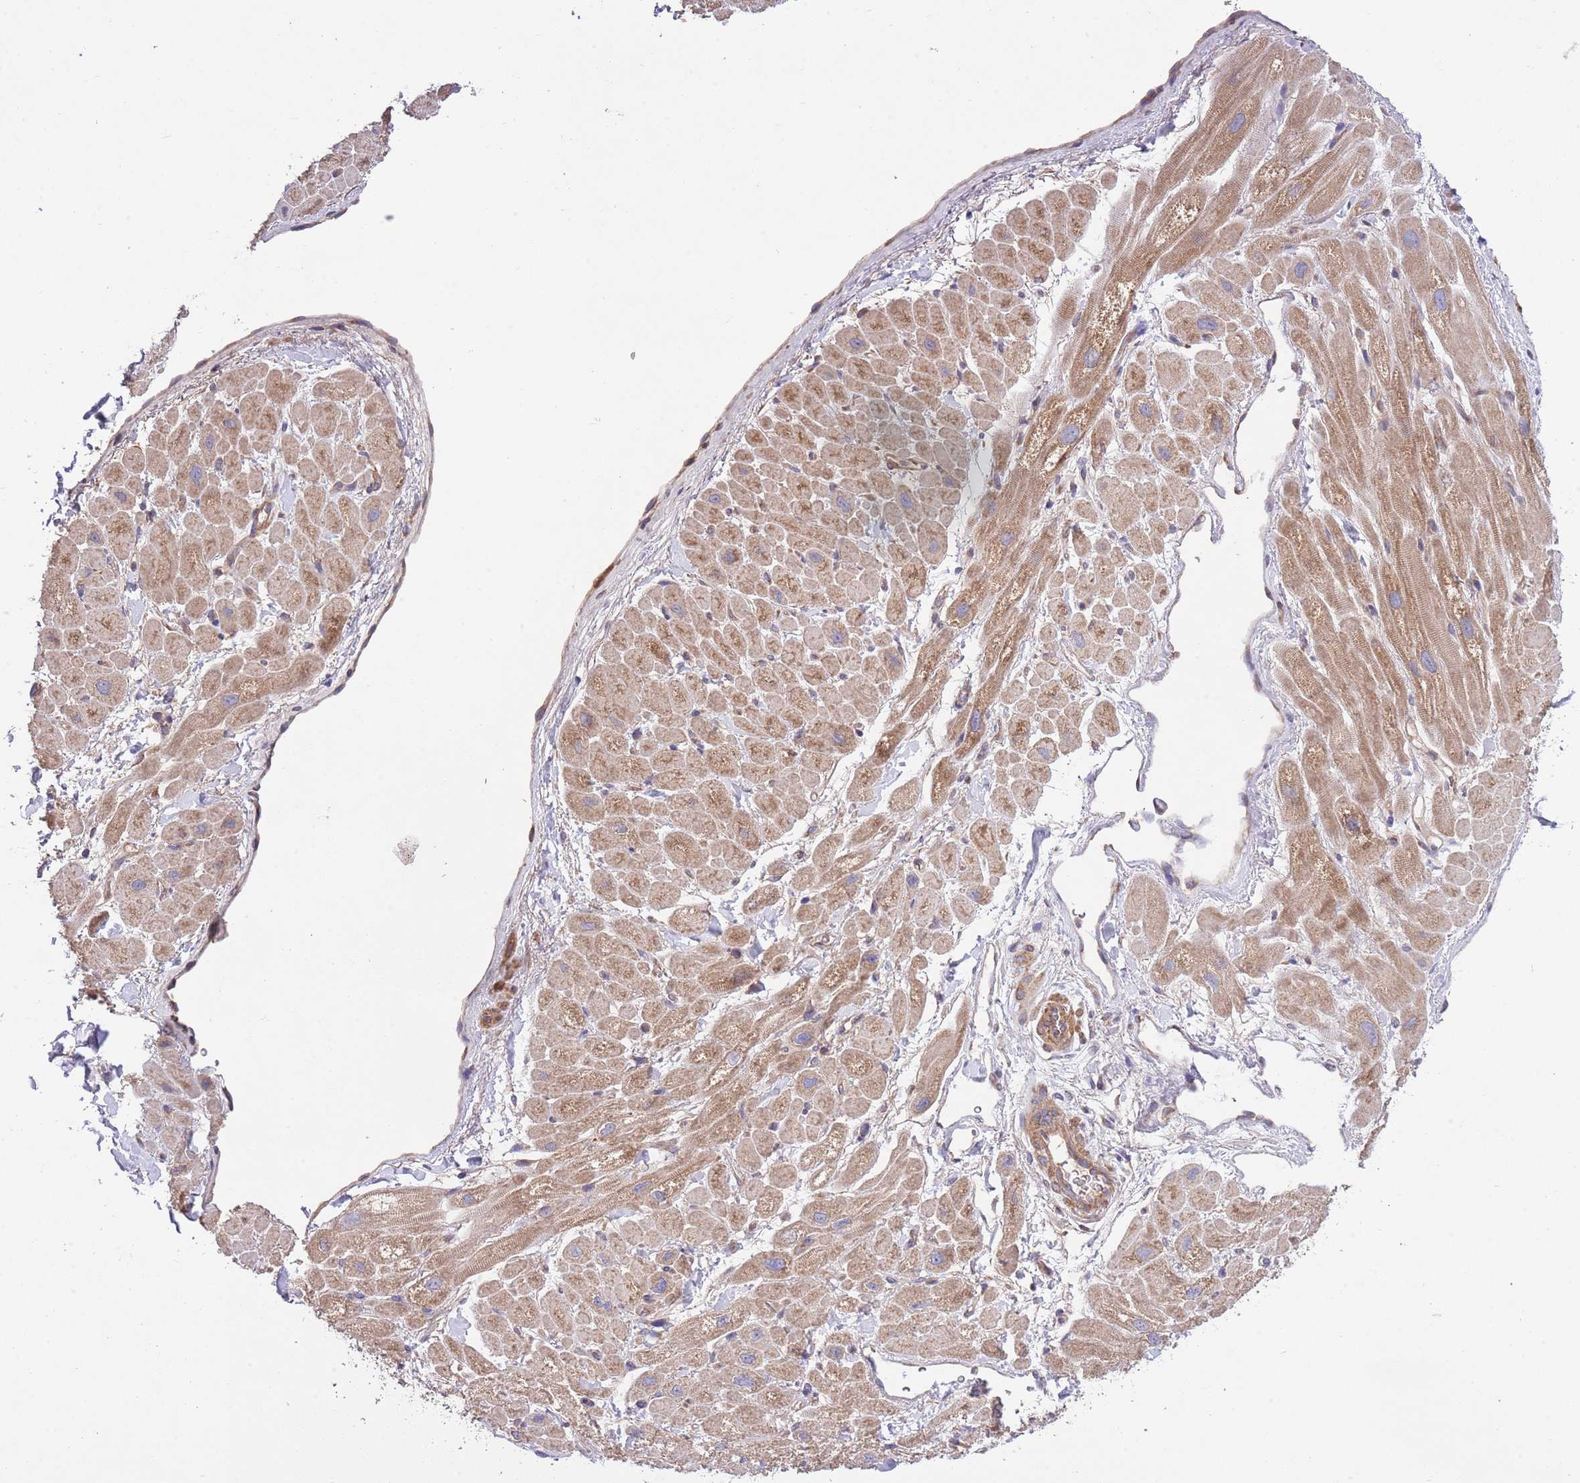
{"staining": {"intensity": "moderate", "quantity": ">75%", "location": "cytoplasmic/membranous"}, "tissue": "heart muscle", "cell_type": "Cardiomyocytes", "image_type": "normal", "snomed": [{"axis": "morphology", "description": "Normal tissue, NOS"}, {"axis": "topography", "description": "Heart"}], "caption": "Heart muscle stained for a protein (brown) displays moderate cytoplasmic/membranous positive positivity in approximately >75% of cardiomyocytes.", "gene": "MFNG", "patient": {"sex": "male", "age": 65}}